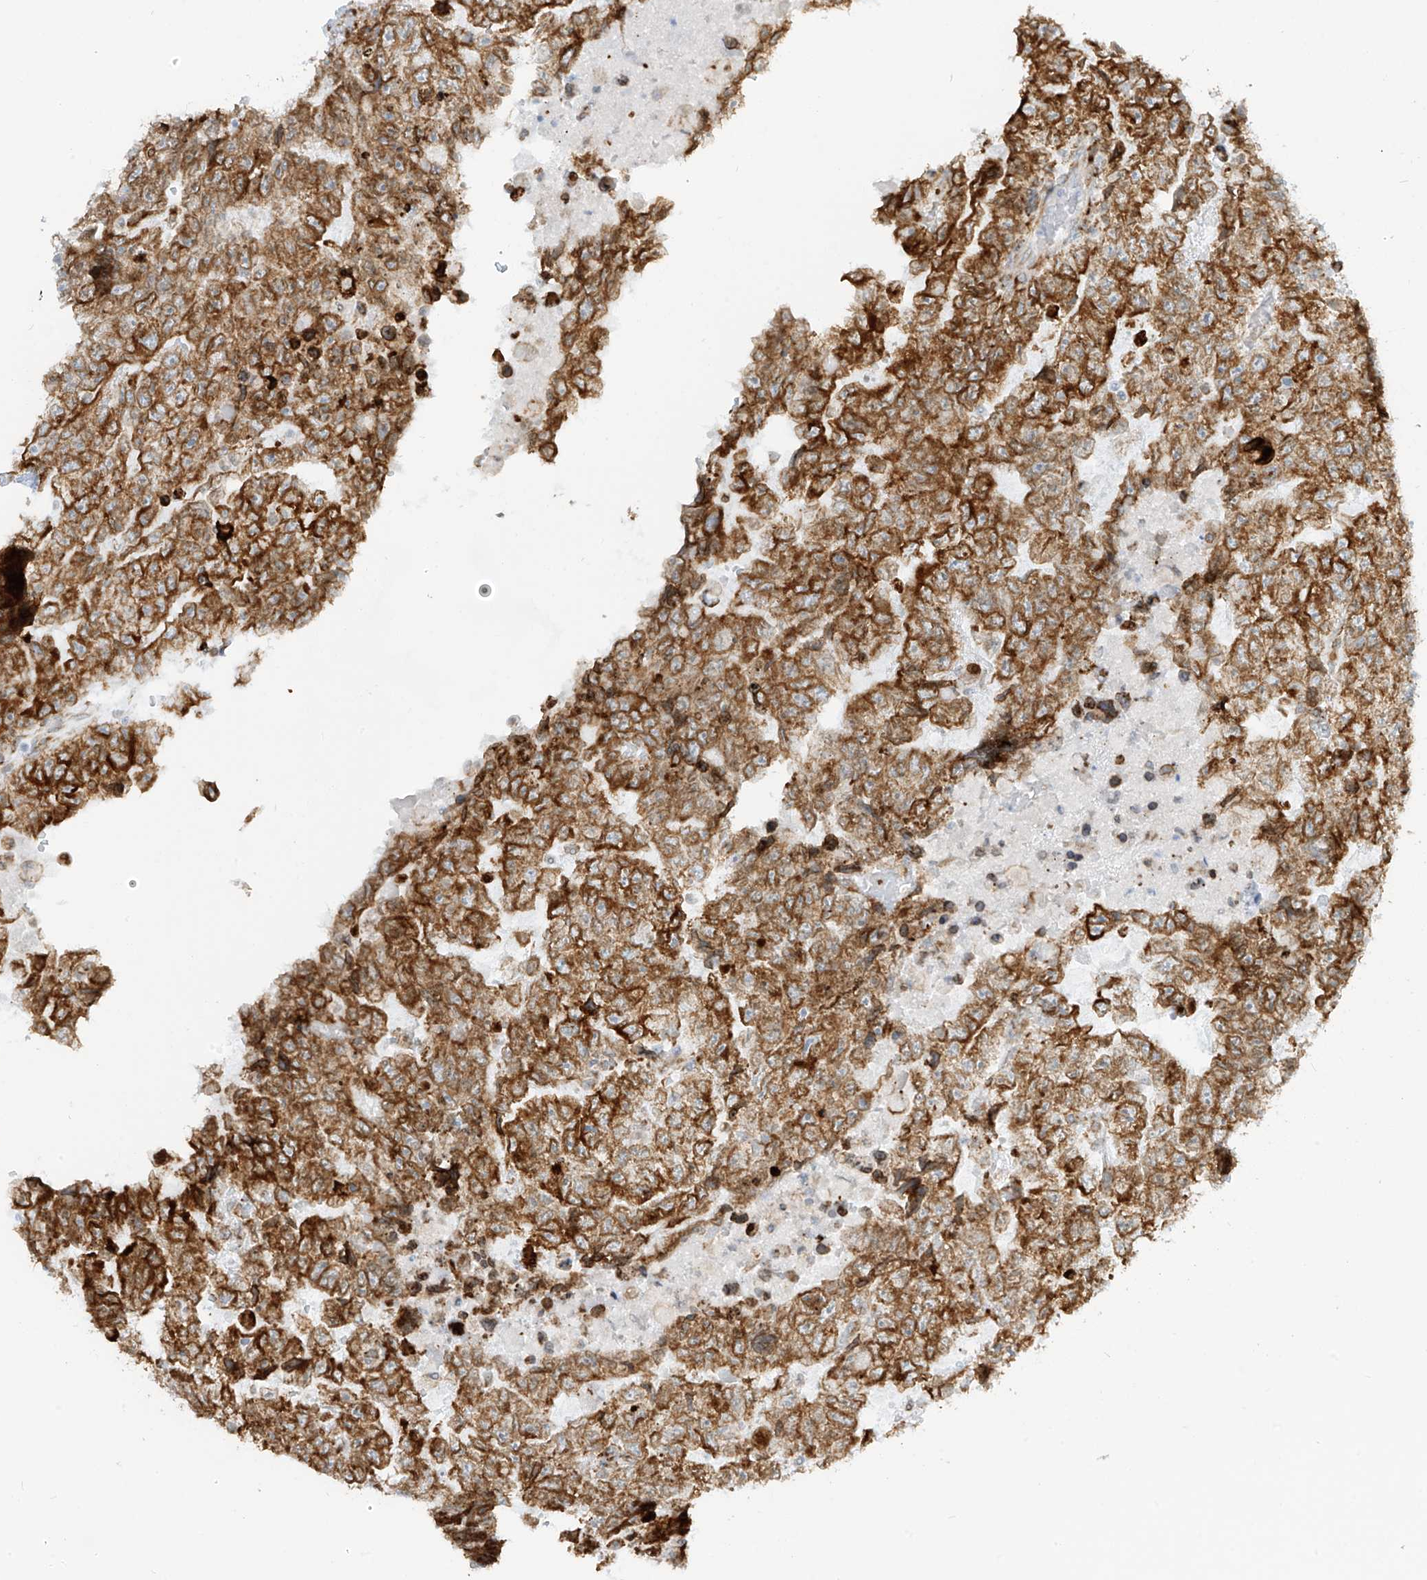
{"staining": {"intensity": "strong", "quantity": ">75%", "location": "cytoplasmic/membranous"}, "tissue": "testis cancer", "cell_type": "Tumor cells", "image_type": "cancer", "snomed": [{"axis": "morphology", "description": "Carcinoma, Embryonal, NOS"}, {"axis": "topography", "description": "Testis"}], "caption": "An image of human embryonal carcinoma (testis) stained for a protein displays strong cytoplasmic/membranous brown staining in tumor cells. (DAB IHC with brightfield microscopy, high magnification).", "gene": "LRRC59", "patient": {"sex": "male", "age": 36}}